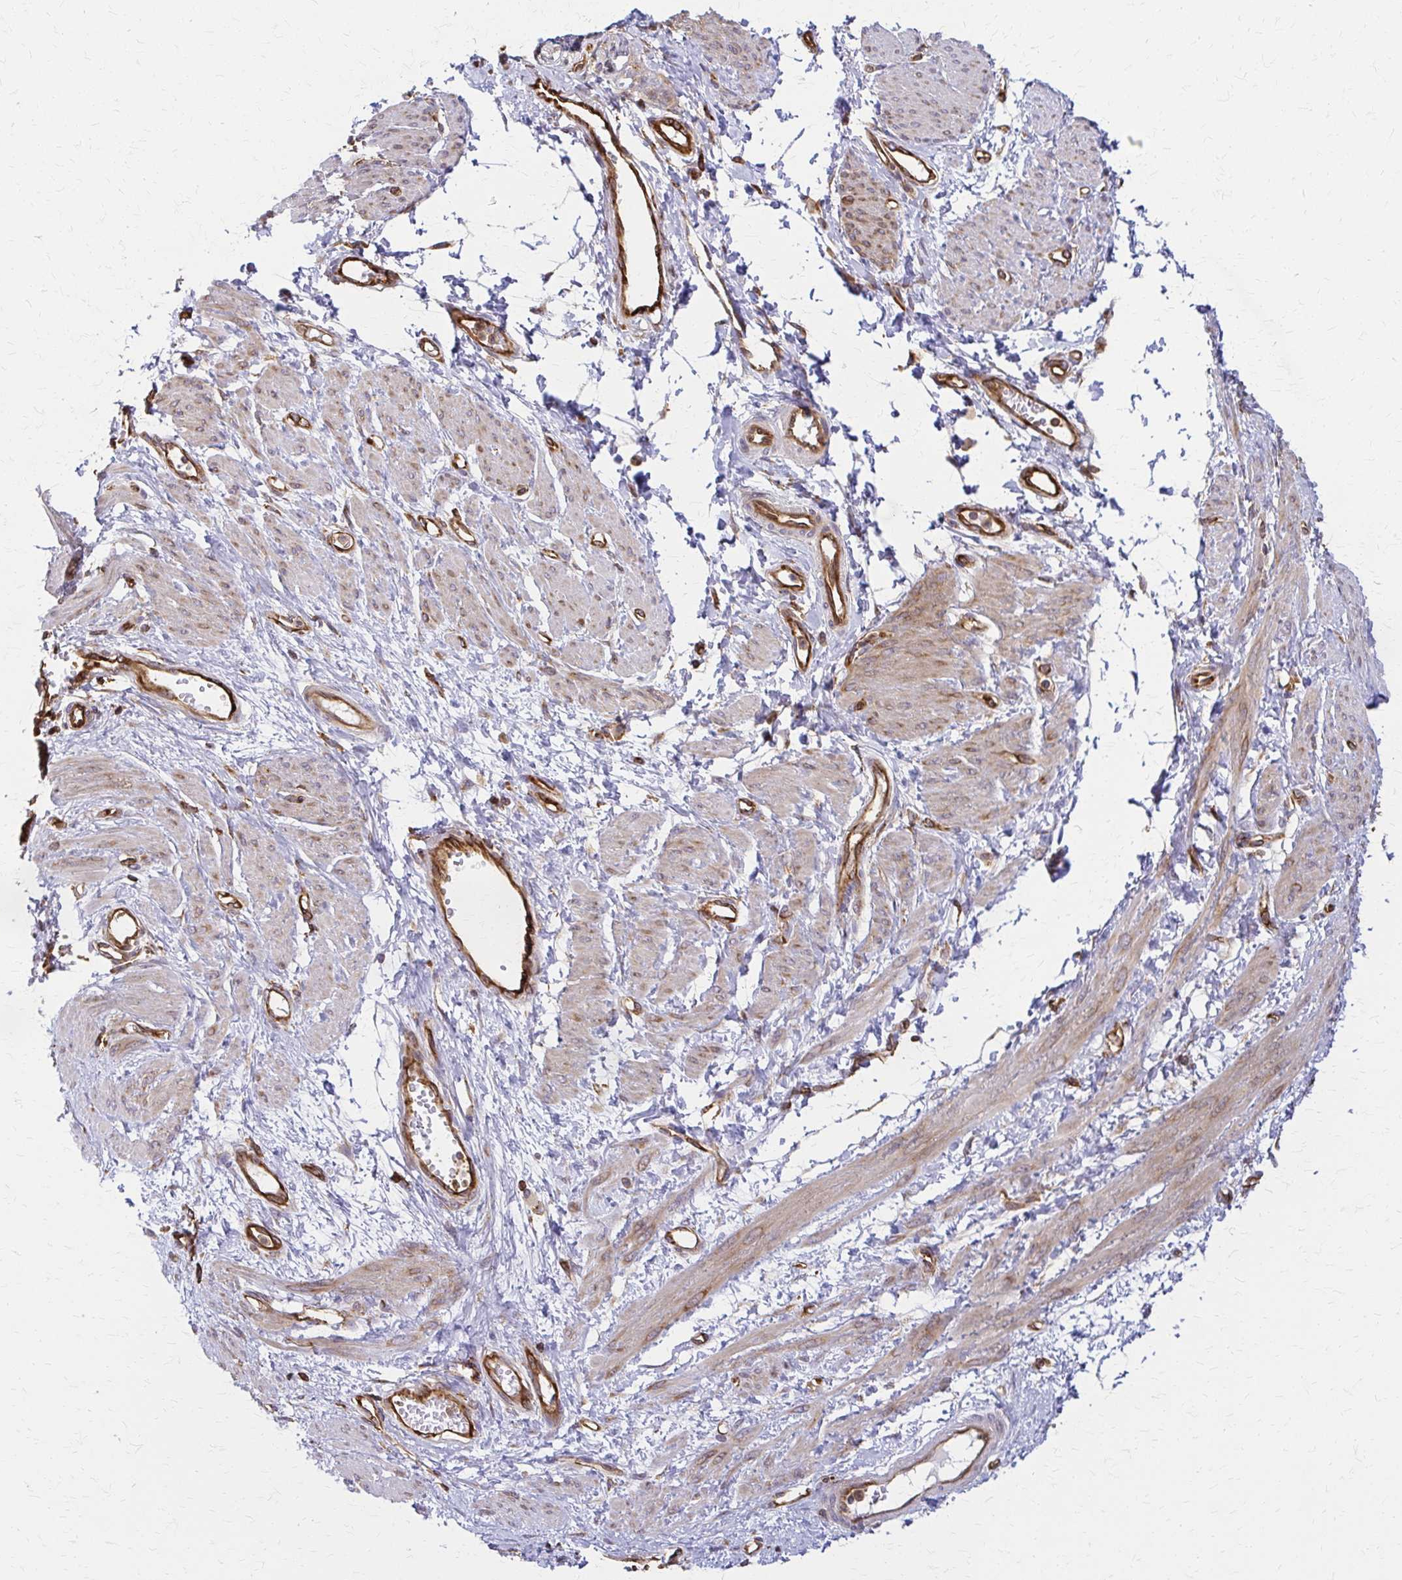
{"staining": {"intensity": "moderate", "quantity": "25%-75%", "location": "cytoplasmic/membranous"}, "tissue": "smooth muscle", "cell_type": "Smooth muscle cells", "image_type": "normal", "snomed": [{"axis": "morphology", "description": "Normal tissue, NOS"}, {"axis": "topography", "description": "Smooth muscle"}, {"axis": "topography", "description": "Uterus"}], "caption": "Human smooth muscle stained with a brown dye exhibits moderate cytoplasmic/membranous positive positivity in about 25%-75% of smooth muscle cells.", "gene": "WASF2", "patient": {"sex": "female", "age": 39}}